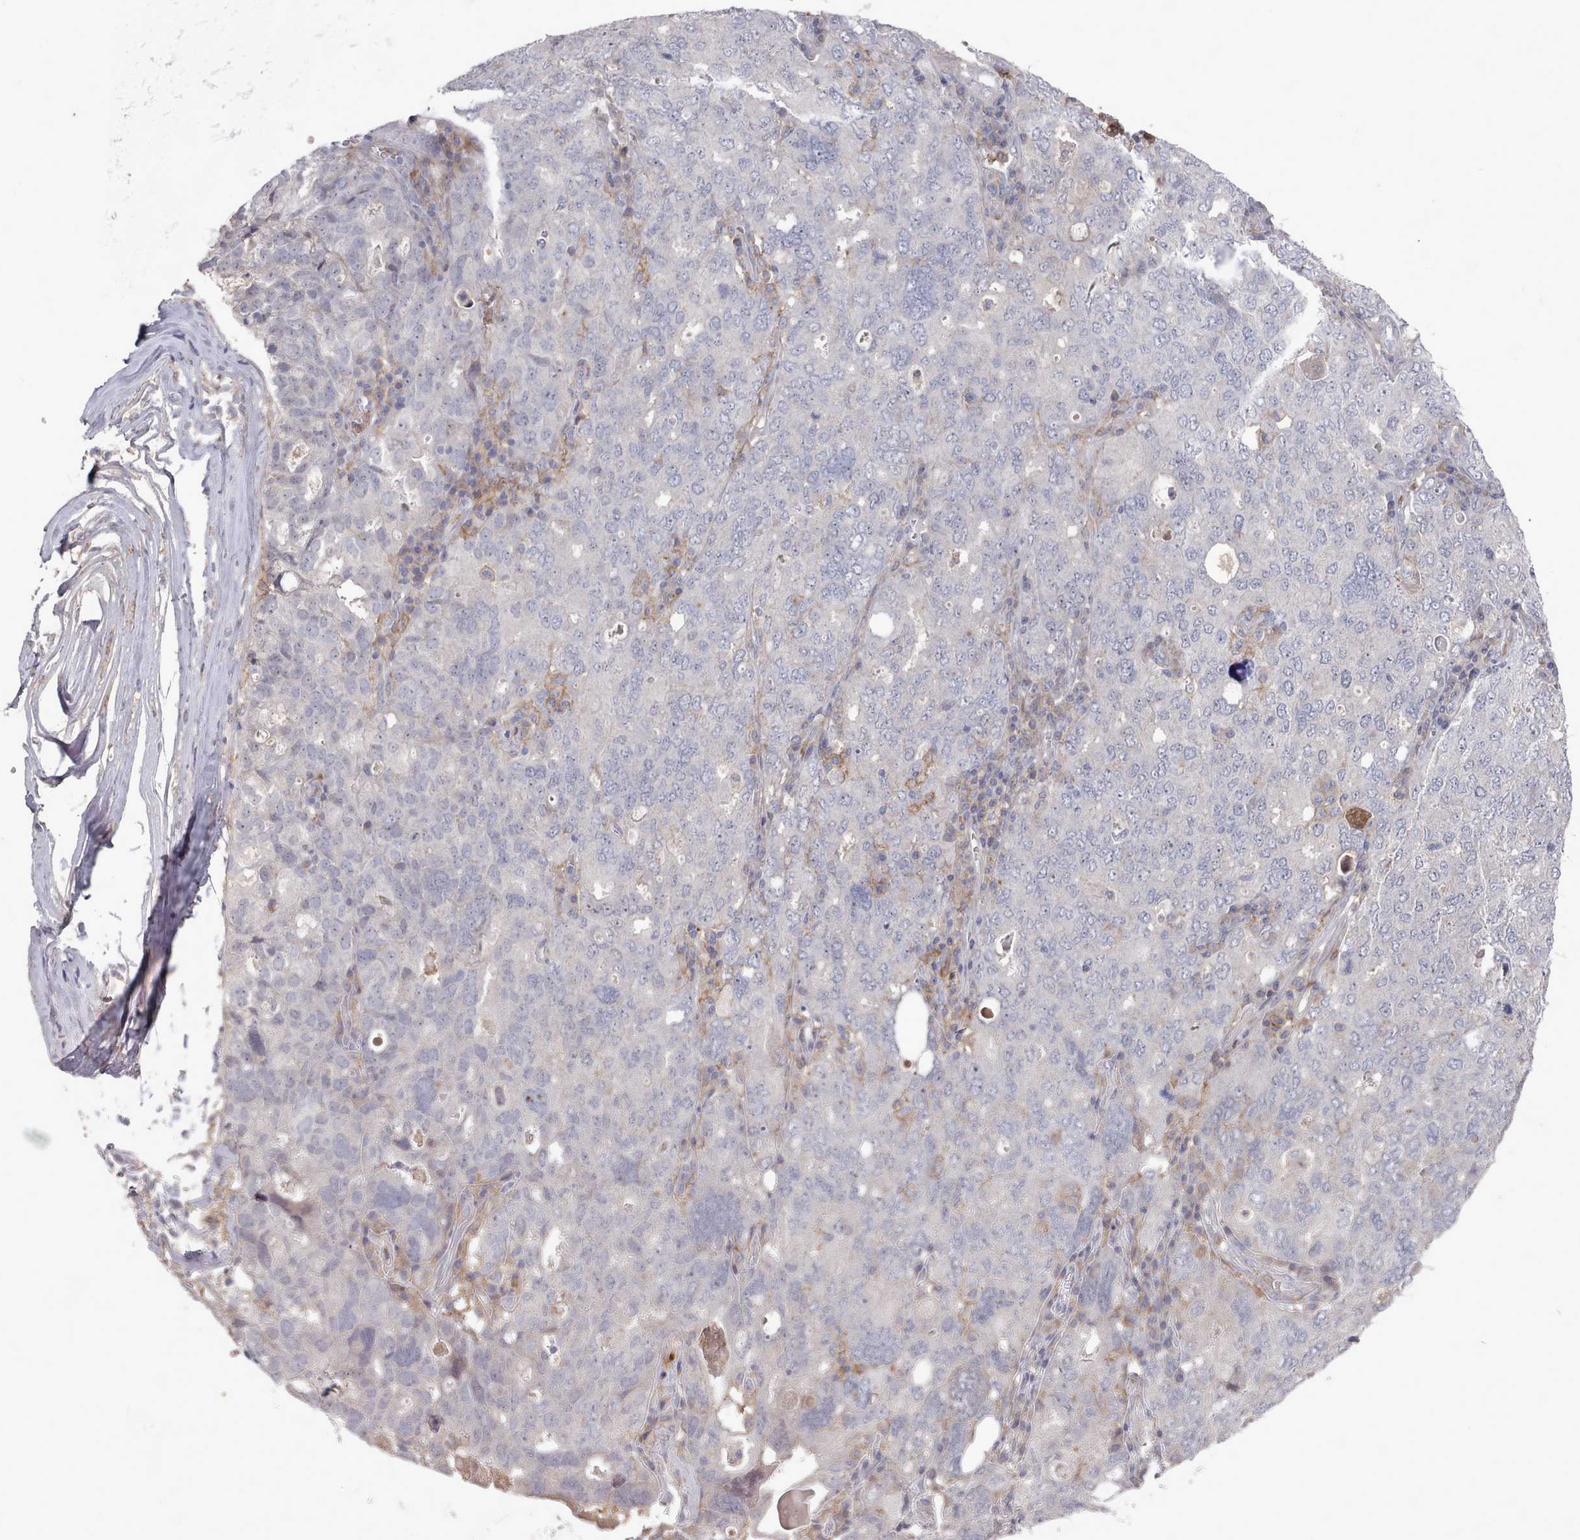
{"staining": {"intensity": "negative", "quantity": "none", "location": "none"}, "tissue": "ovarian cancer", "cell_type": "Tumor cells", "image_type": "cancer", "snomed": [{"axis": "morphology", "description": "Carcinoma, endometroid"}, {"axis": "topography", "description": "Ovary"}], "caption": "An IHC photomicrograph of endometroid carcinoma (ovarian) is shown. There is no staining in tumor cells of endometroid carcinoma (ovarian).", "gene": "COL8A2", "patient": {"sex": "female", "age": 62}}